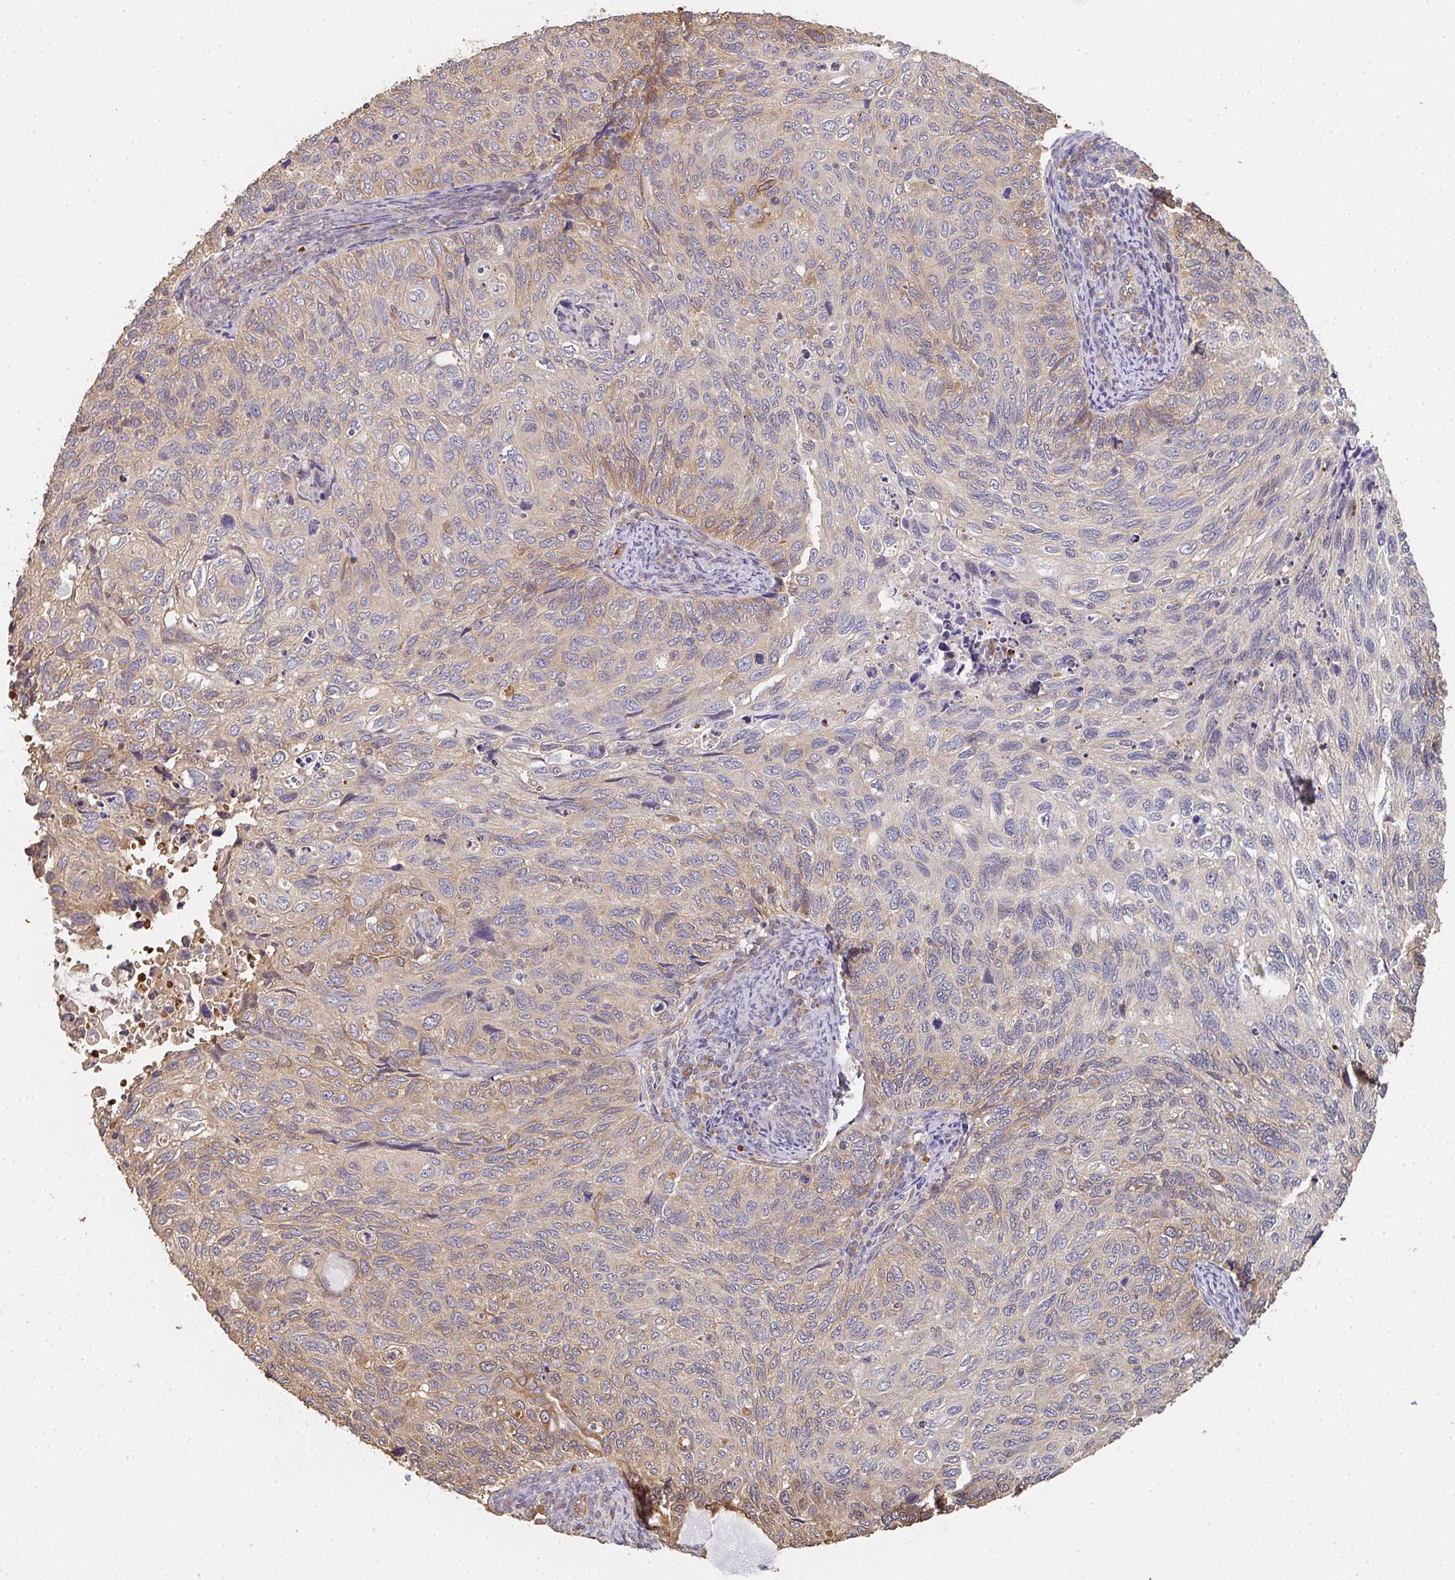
{"staining": {"intensity": "weak", "quantity": "25%-75%", "location": "cytoplasmic/membranous"}, "tissue": "cervical cancer", "cell_type": "Tumor cells", "image_type": "cancer", "snomed": [{"axis": "morphology", "description": "Squamous cell carcinoma, NOS"}, {"axis": "topography", "description": "Cervix"}], "caption": "Weak cytoplasmic/membranous protein positivity is appreciated in approximately 25%-75% of tumor cells in cervical squamous cell carcinoma.", "gene": "POLG", "patient": {"sex": "female", "age": 70}}